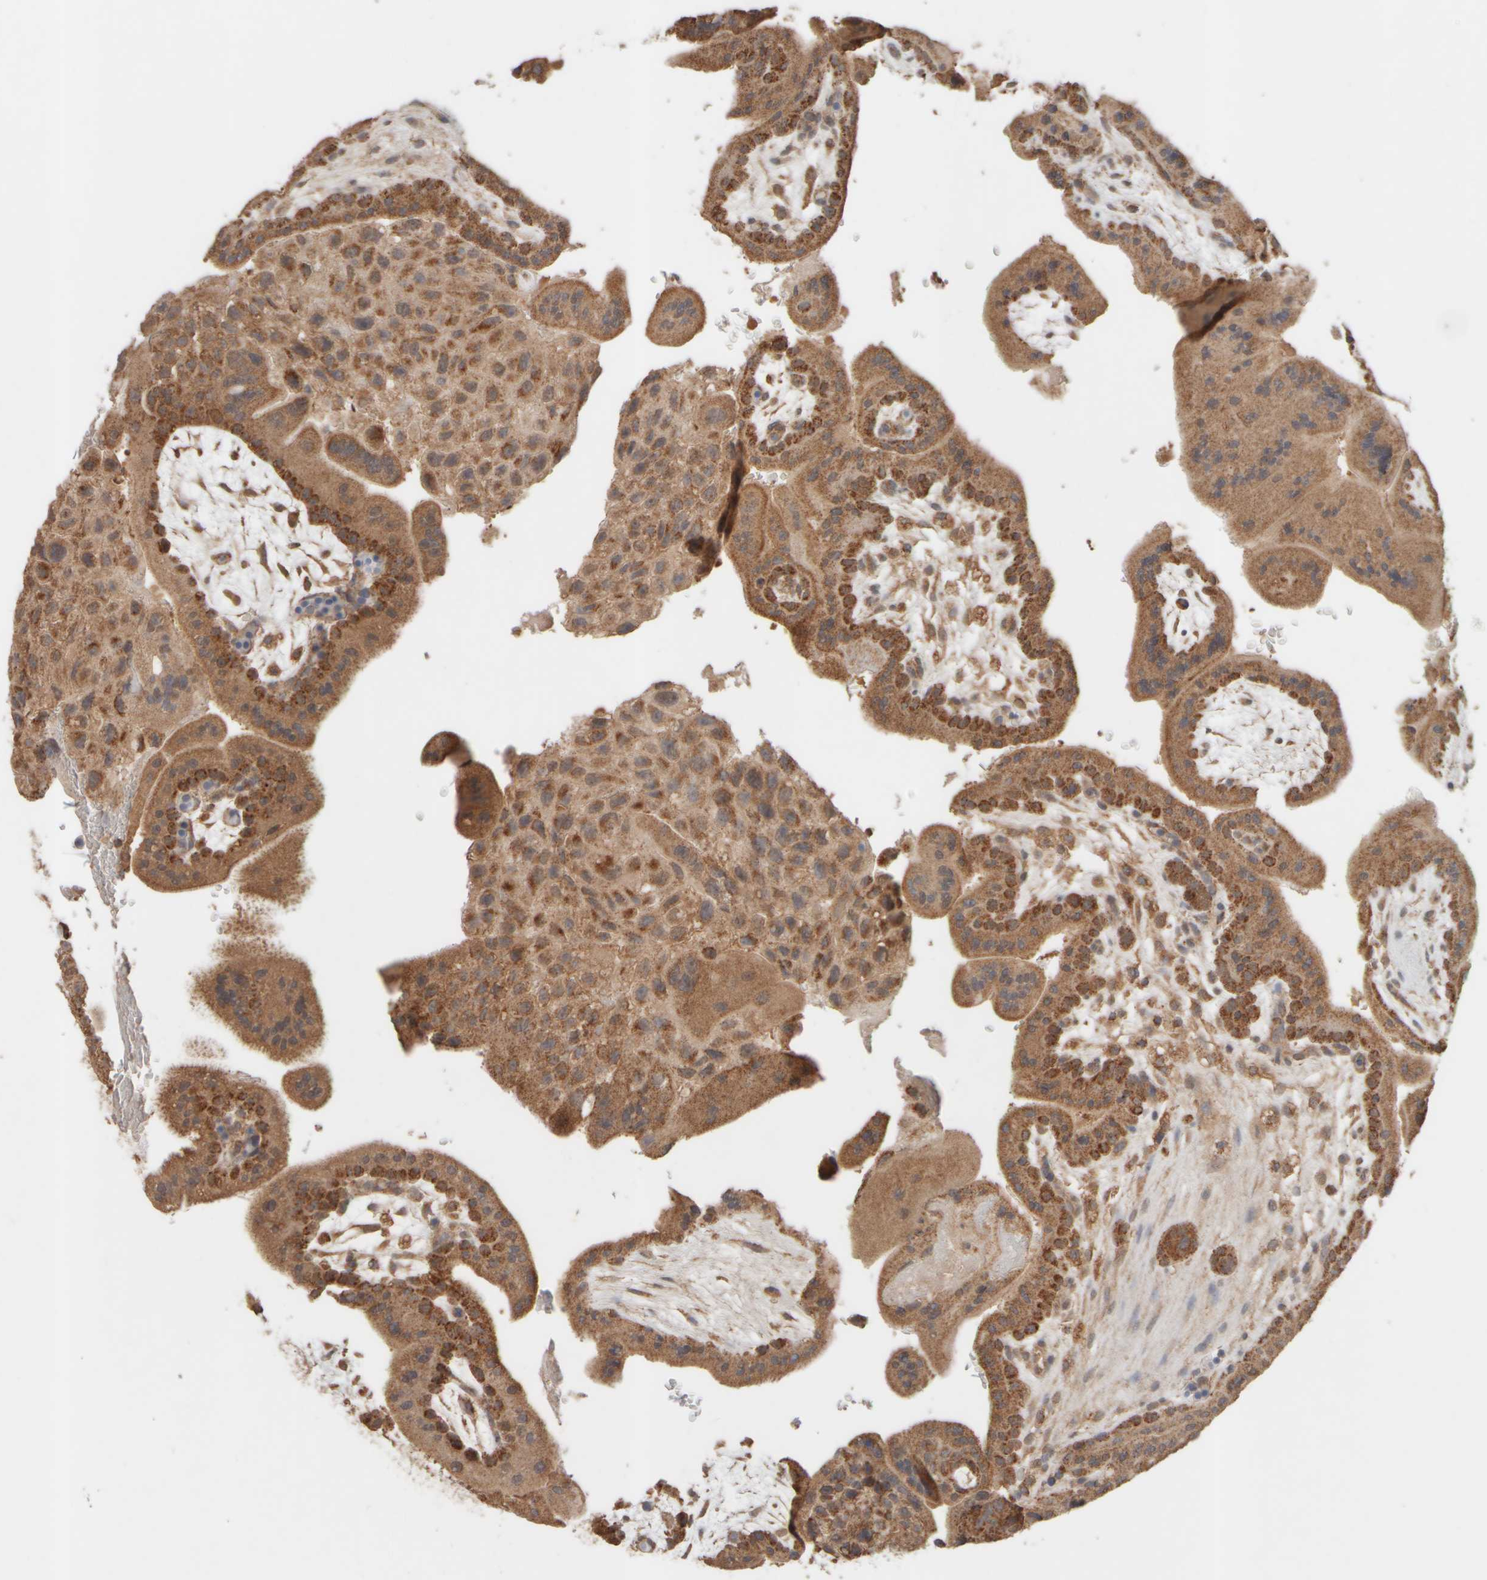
{"staining": {"intensity": "moderate", "quantity": ">75%", "location": "cytoplasmic/membranous"}, "tissue": "placenta", "cell_type": "Decidual cells", "image_type": "normal", "snomed": [{"axis": "morphology", "description": "Normal tissue, NOS"}, {"axis": "topography", "description": "Placenta"}], "caption": "Protein staining displays moderate cytoplasmic/membranous staining in about >75% of decidual cells in normal placenta.", "gene": "EIF2B3", "patient": {"sex": "female", "age": 35}}